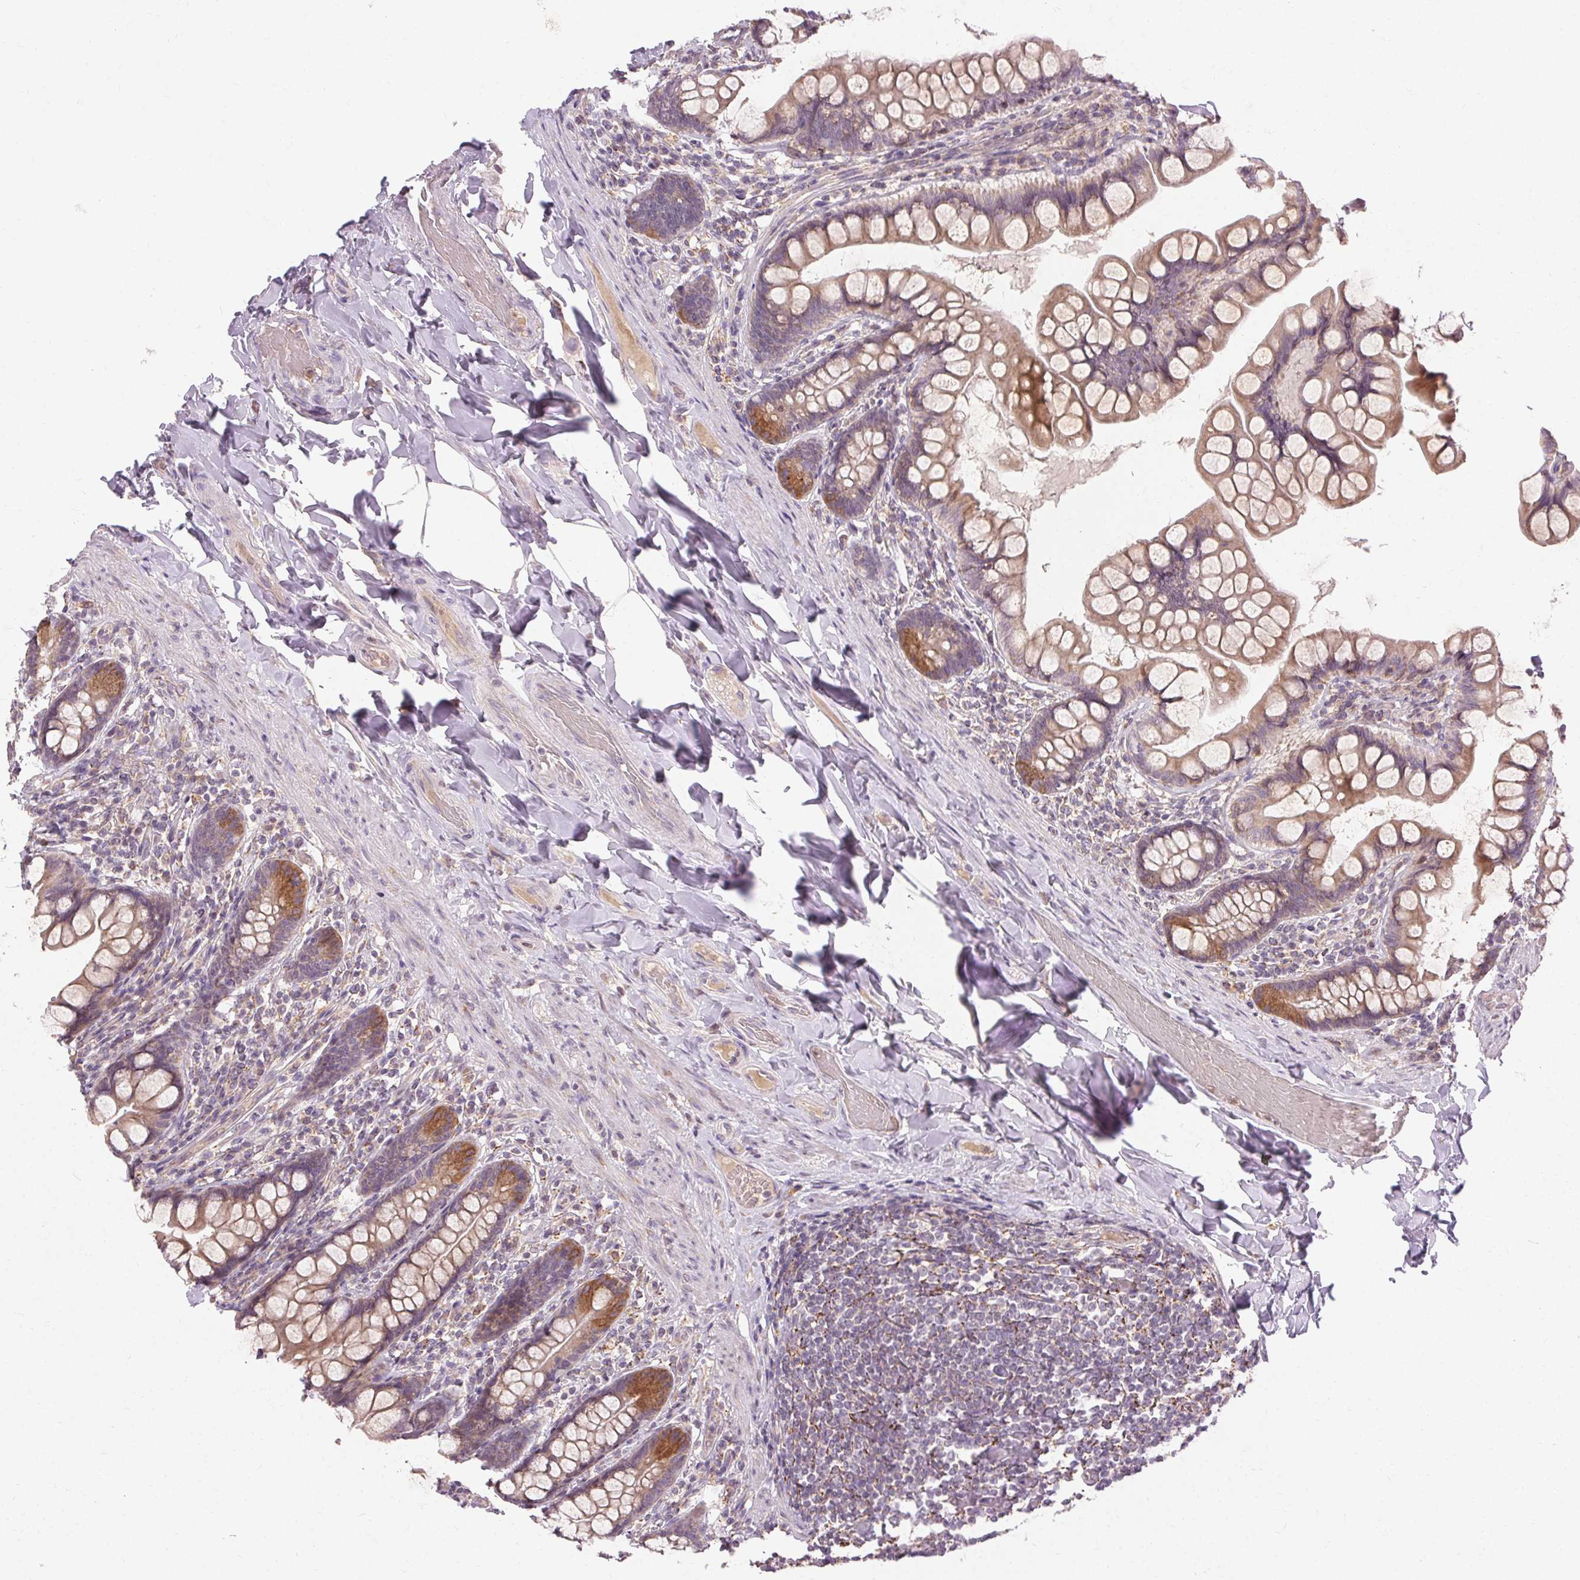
{"staining": {"intensity": "moderate", "quantity": "25%-75%", "location": "cytoplasmic/membranous"}, "tissue": "small intestine", "cell_type": "Glandular cells", "image_type": "normal", "snomed": [{"axis": "morphology", "description": "Normal tissue, NOS"}, {"axis": "topography", "description": "Small intestine"}], "caption": "About 25%-75% of glandular cells in benign small intestine display moderate cytoplasmic/membranous protein expression as visualized by brown immunohistochemical staining.", "gene": "REP15", "patient": {"sex": "male", "age": 70}}